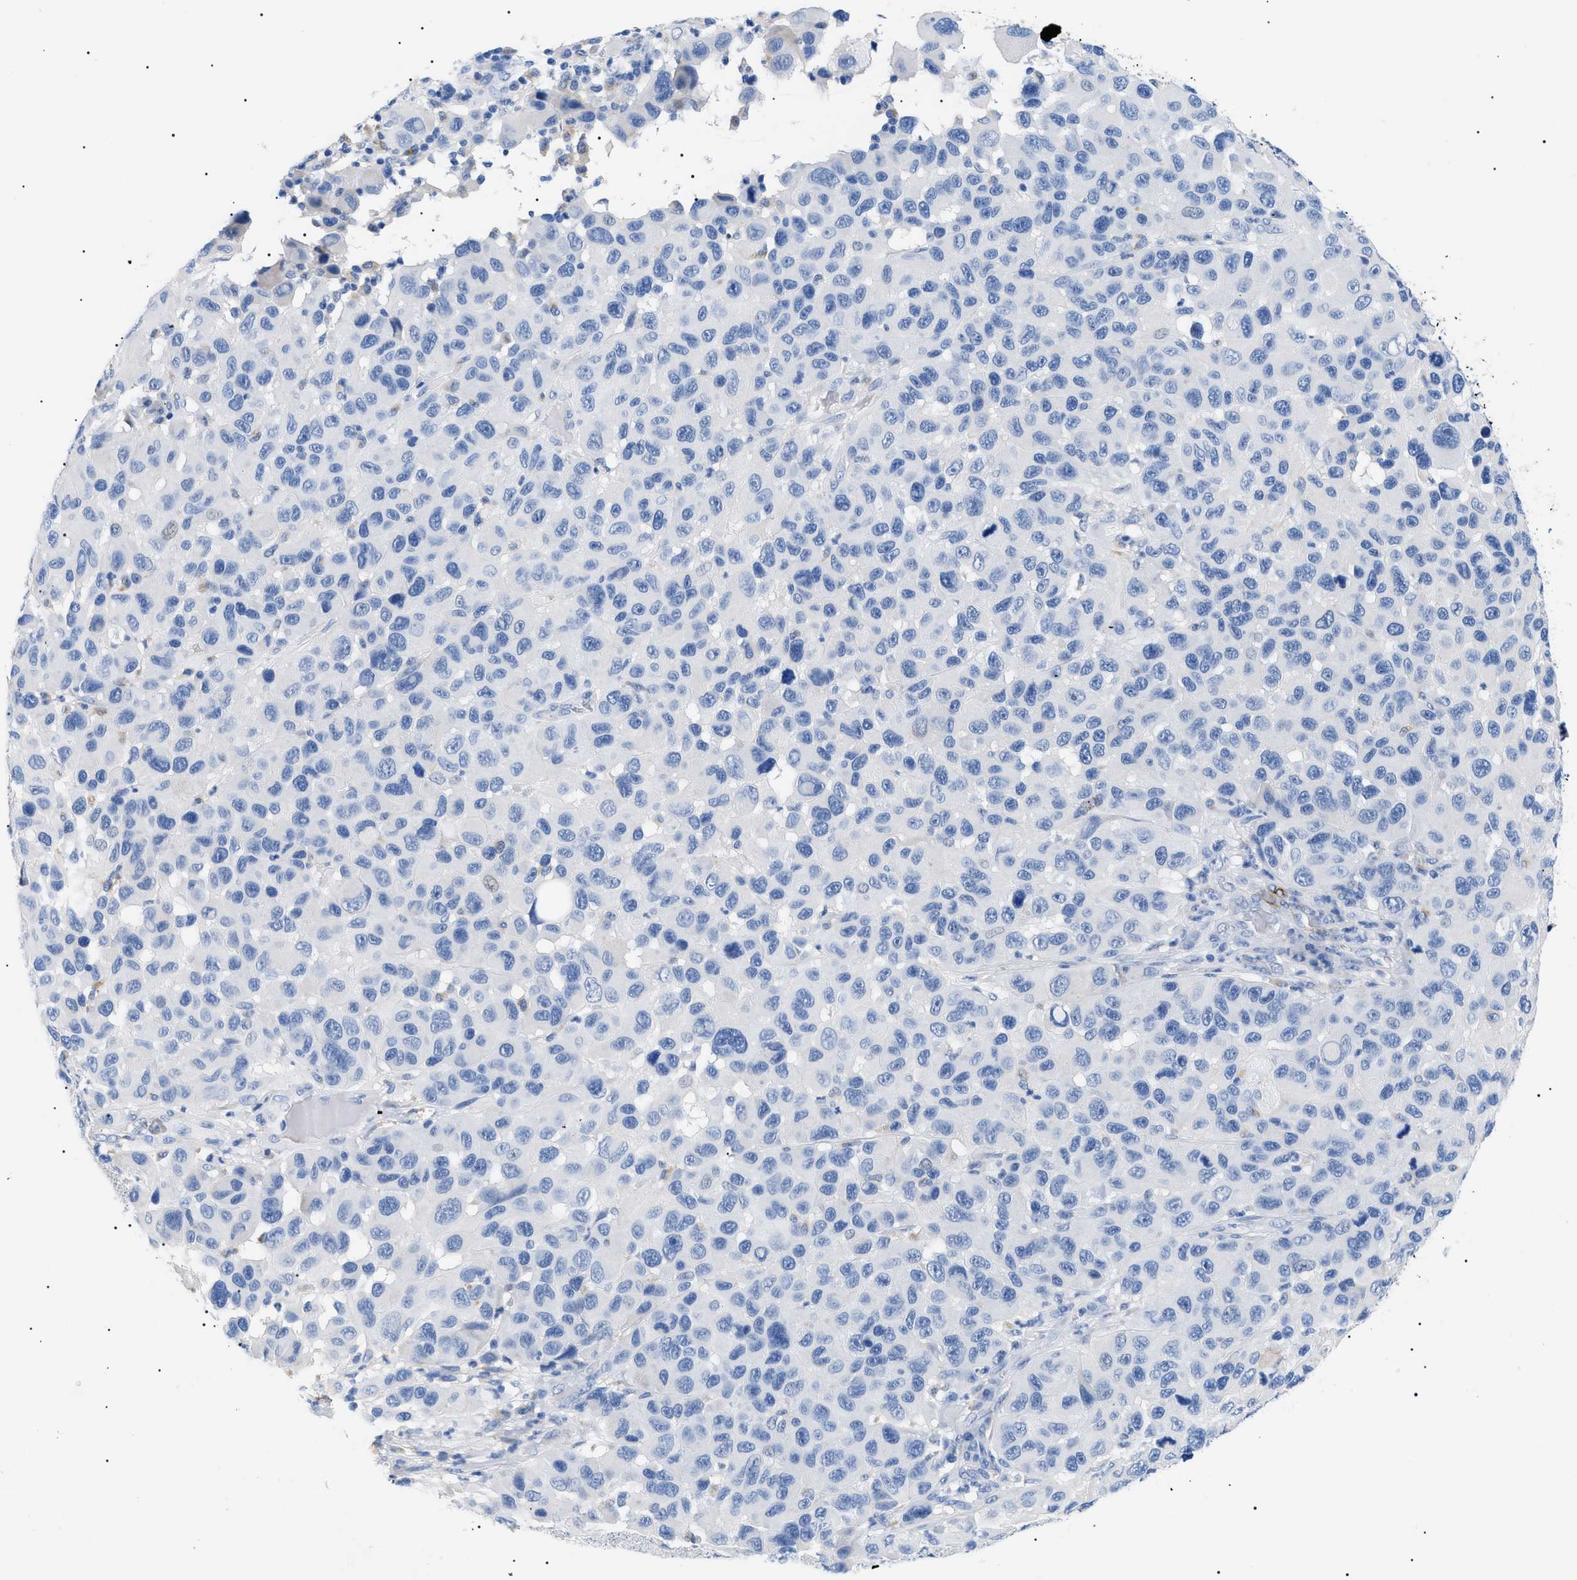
{"staining": {"intensity": "negative", "quantity": "none", "location": "none"}, "tissue": "melanoma", "cell_type": "Tumor cells", "image_type": "cancer", "snomed": [{"axis": "morphology", "description": "Malignant melanoma, NOS"}, {"axis": "topography", "description": "Skin"}], "caption": "A histopathology image of human melanoma is negative for staining in tumor cells.", "gene": "ACKR1", "patient": {"sex": "male", "age": 53}}